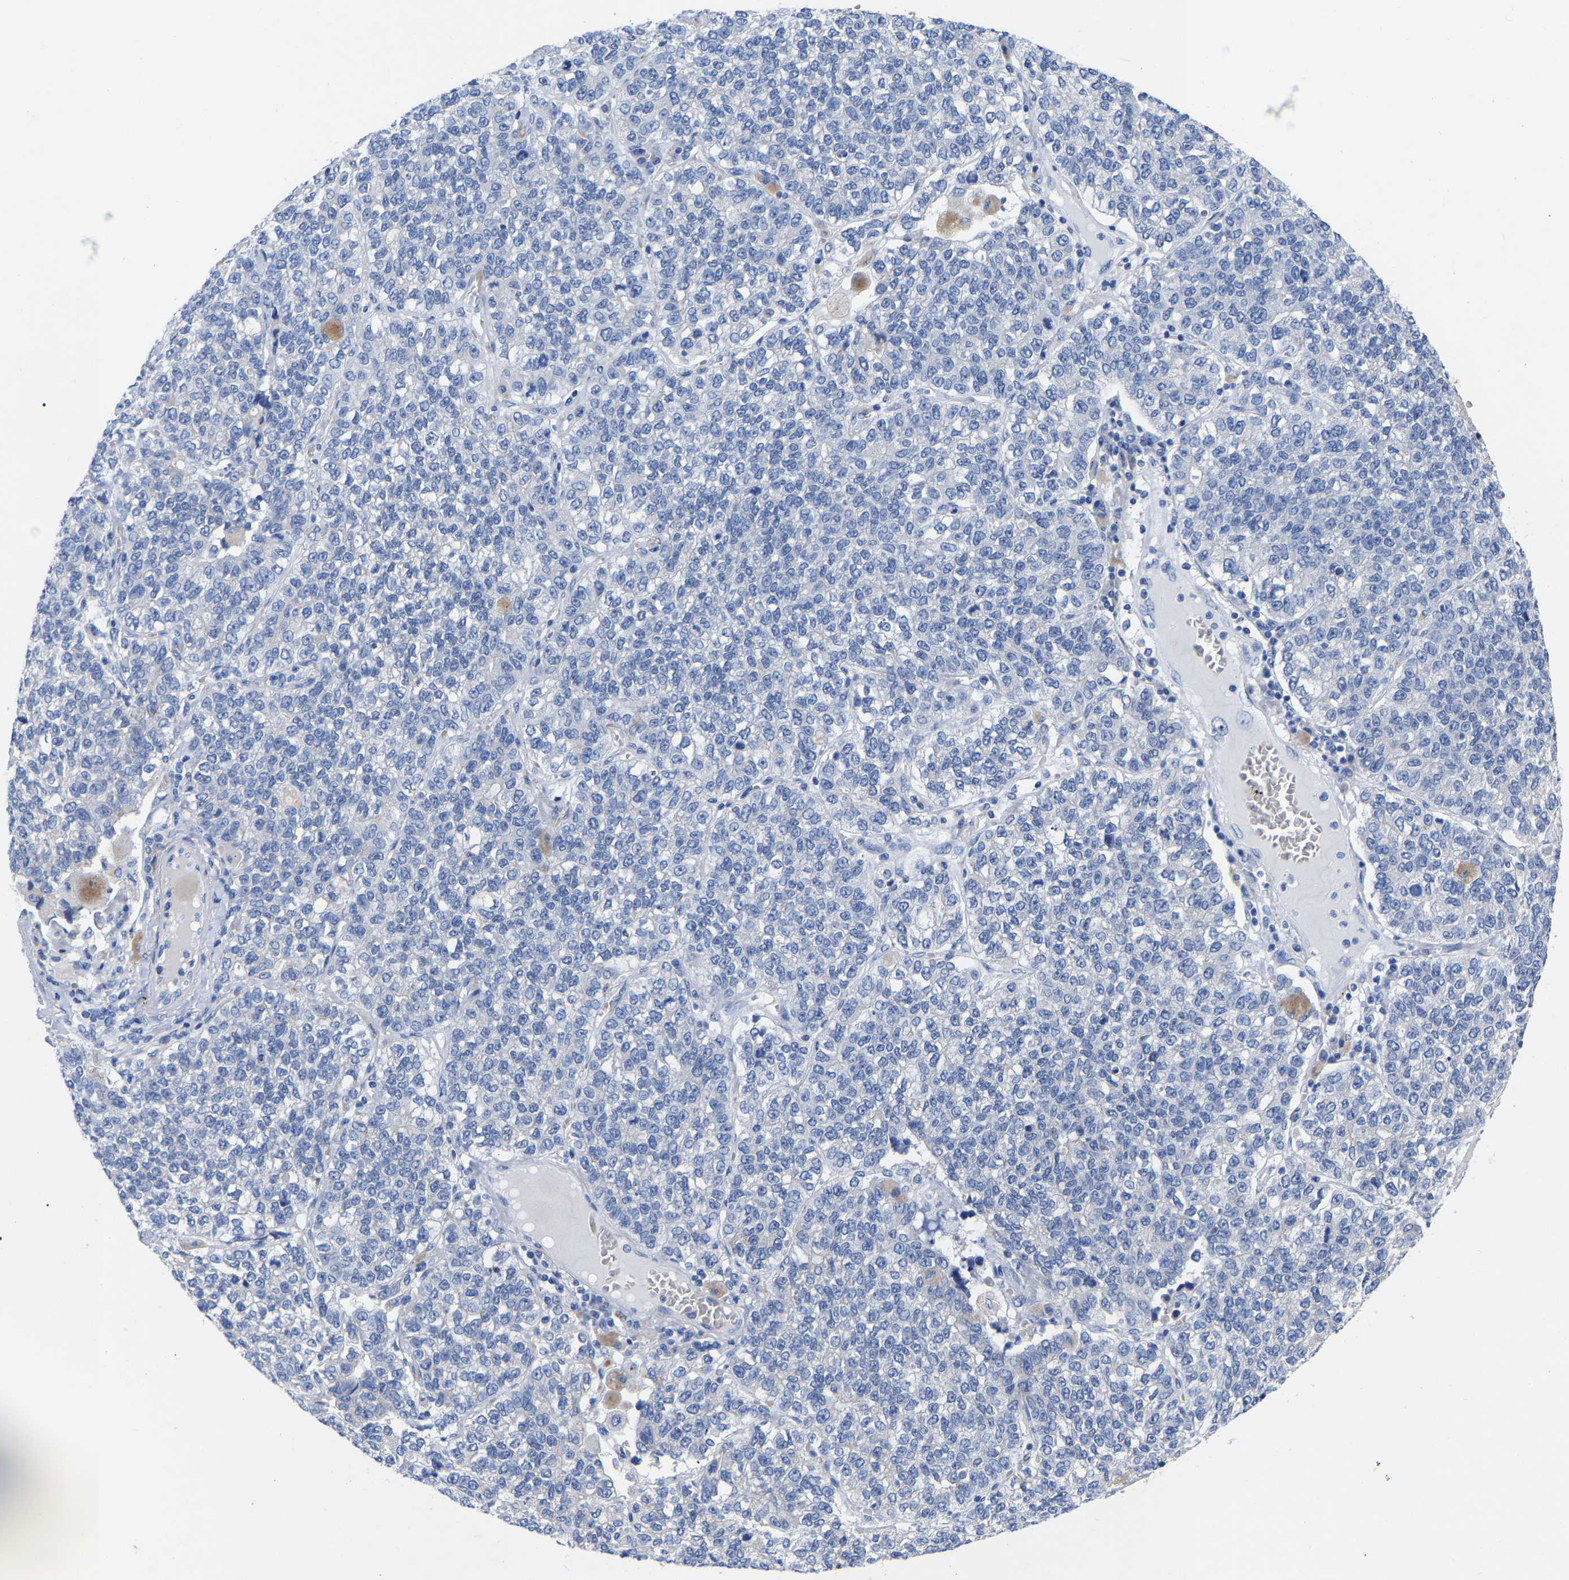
{"staining": {"intensity": "negative", "quantity": "none", "location": "none"}, "tissue": "lung cancer", "cell_type": "Tumor cells", "image_type": "cancer", "snomed": [{"axis": "morphology", "description": "Adenocarcinoma, NOS"}, {"axis": "topography", "description": "Lung"}], "caption": "High power microscopy histopathology image of an immunohistochemistry (IHC) micrograph of lung adenocarcinoma, revealing no significant positivity in tumor cells.", "gene": "GDF3", "patient": {"sex": "male", "age": 49}}